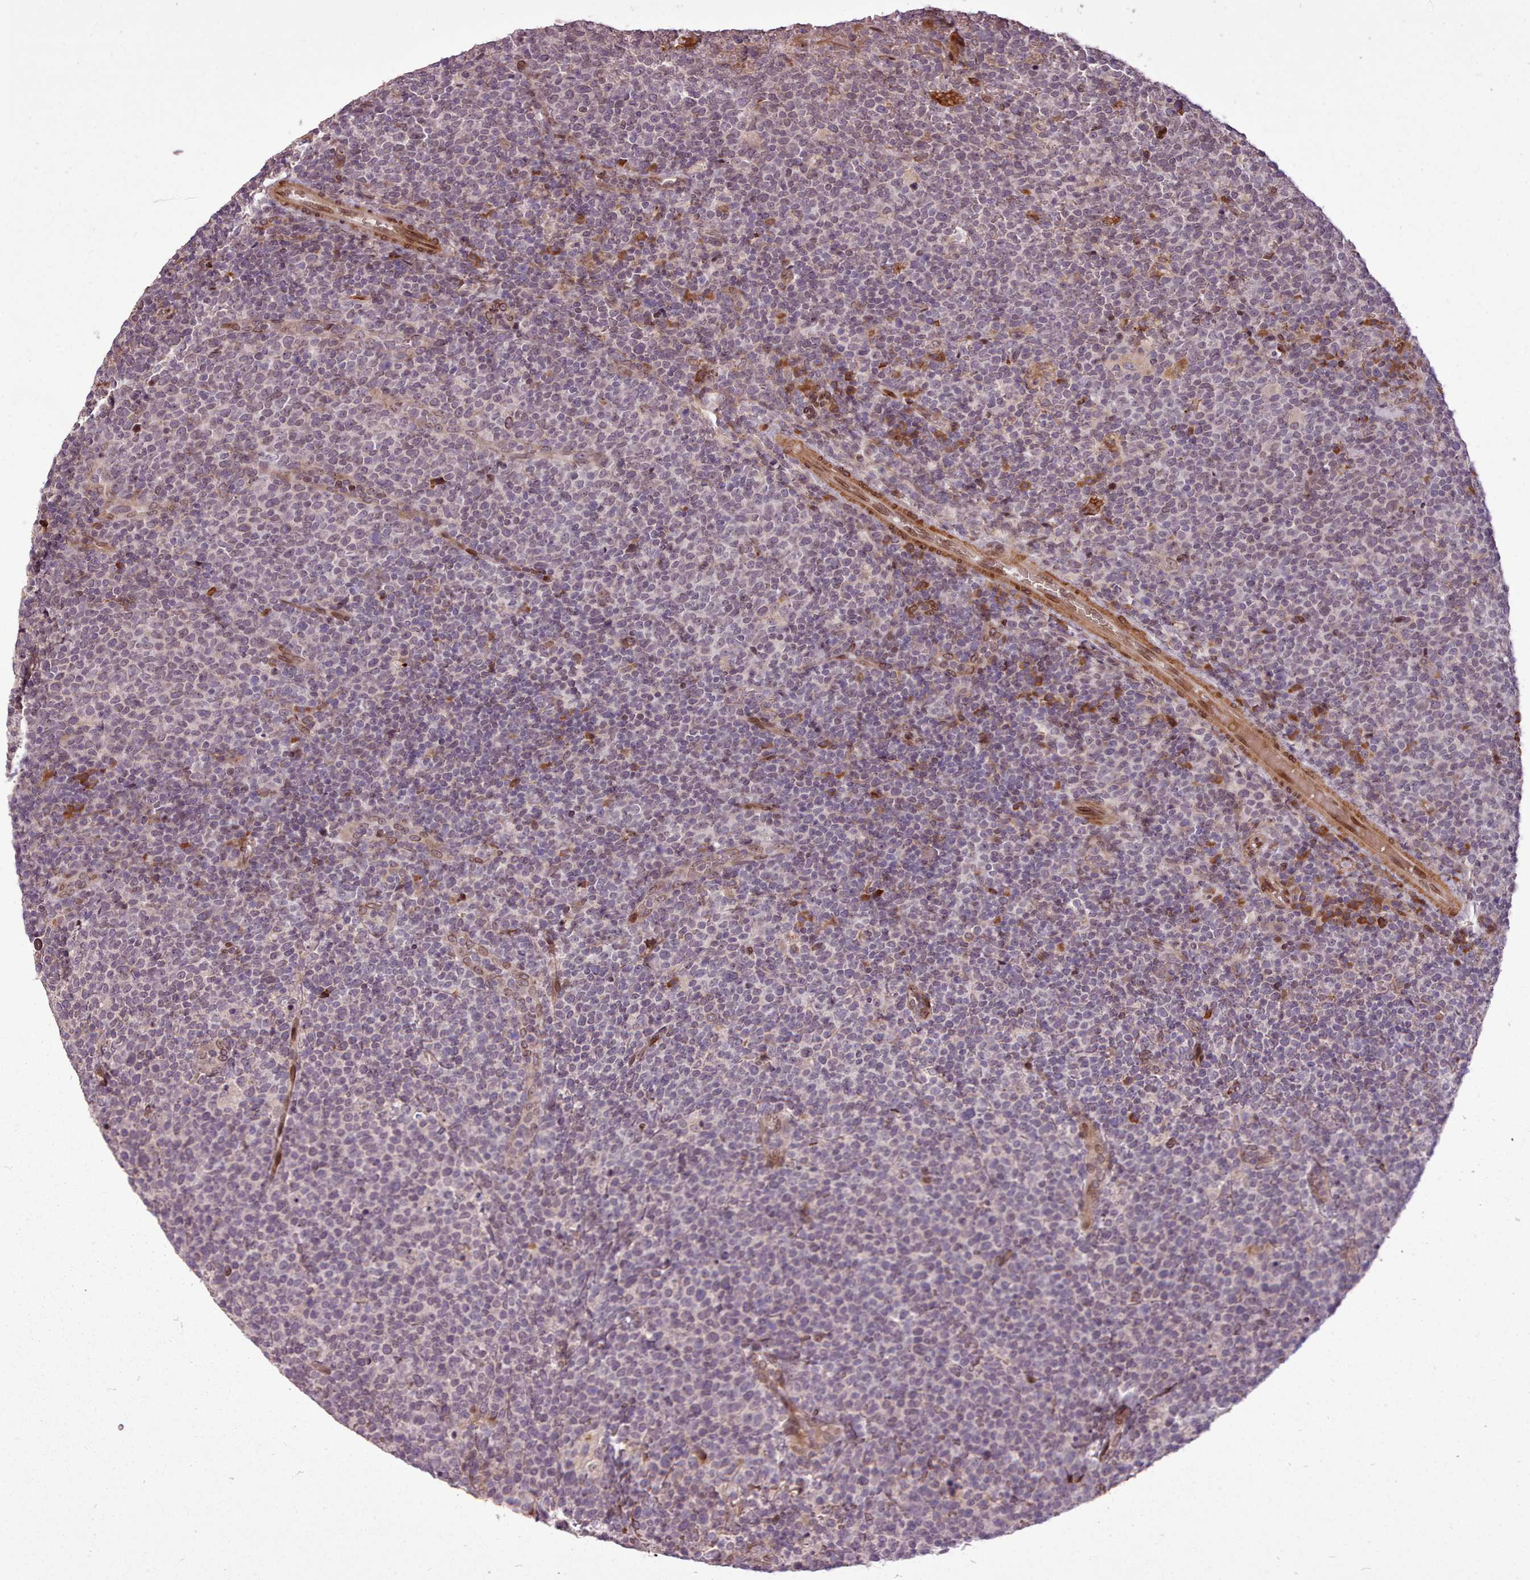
{"staining": {"intensity": "negative", "quantity": "none", "location": "none"}, "tissue": "lymphoma", "cell_type": "Tumor cells", "image_type": "cancer", "snomed": [{"axis": "morphology", "description": "Malignant lymphoma, non-Hodgkin's type, High grade"}, {"axis": "topography", "description": "Lymph node"}], "caption": "Tumor cells show no significant positivity in lymphoma.", "gene": "CABP1", "patient": {"sex": "male", "age": 61}}